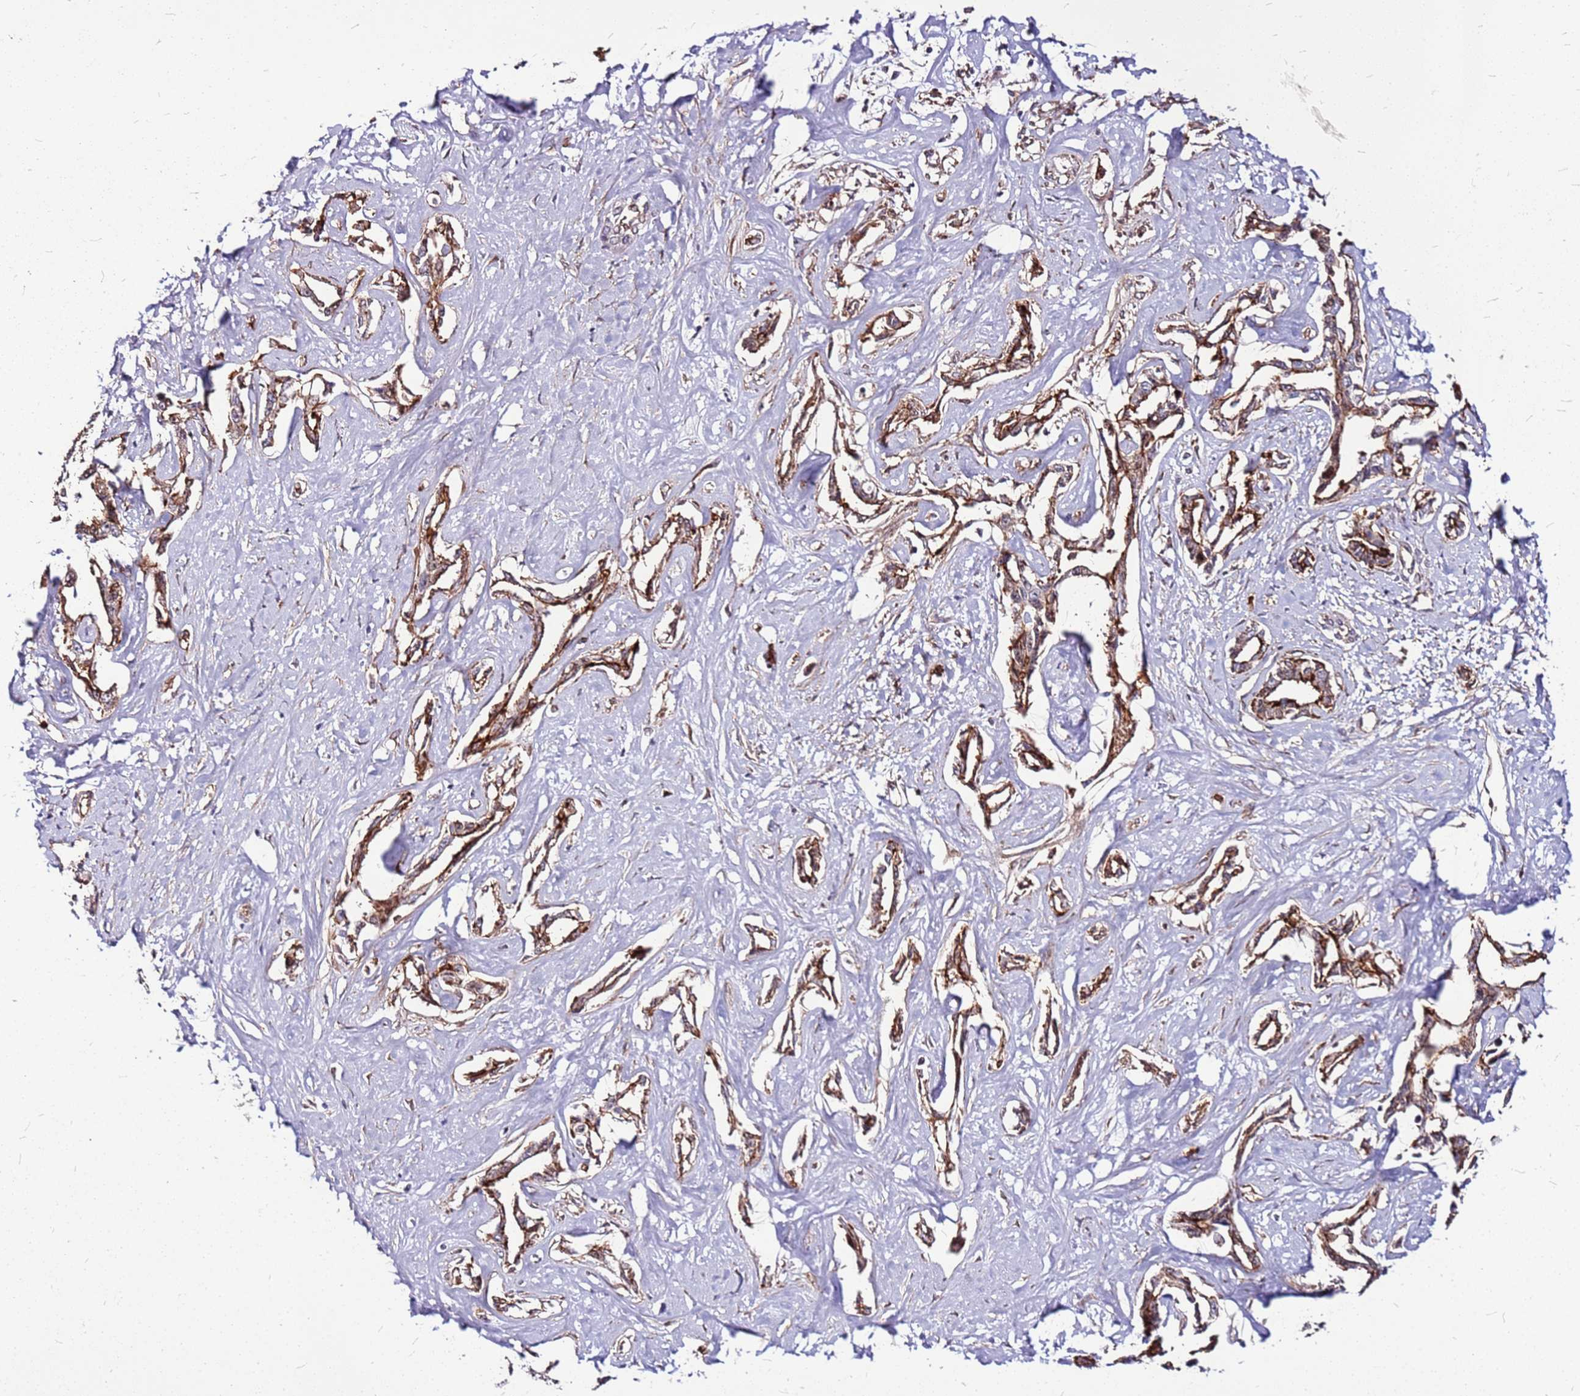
{"staining": {"intensity": "strong", "quantity": ">75%", "location": "cytoplasmic/membranous"}, "tissue": "liver cancer", "cell_type": "Tumor cells", "image_type": "cancer", "snomed": [{"axis": "morphology", "description": "Cholangiocarcinoma"}, {"axis": "topography", "description": "Liver"}], "caption": "Strong cytoplasmic/membranous staining is present in about >75% of tumor cells in cholangiocarcinoma (liver). The staining is performed using DAB brown chromogen to label protein expression. The nuclei are counter-stained blue using hematoxylin.", "gene": "TOPAZ1", "patient": {"sex": "male", "age": 59}}